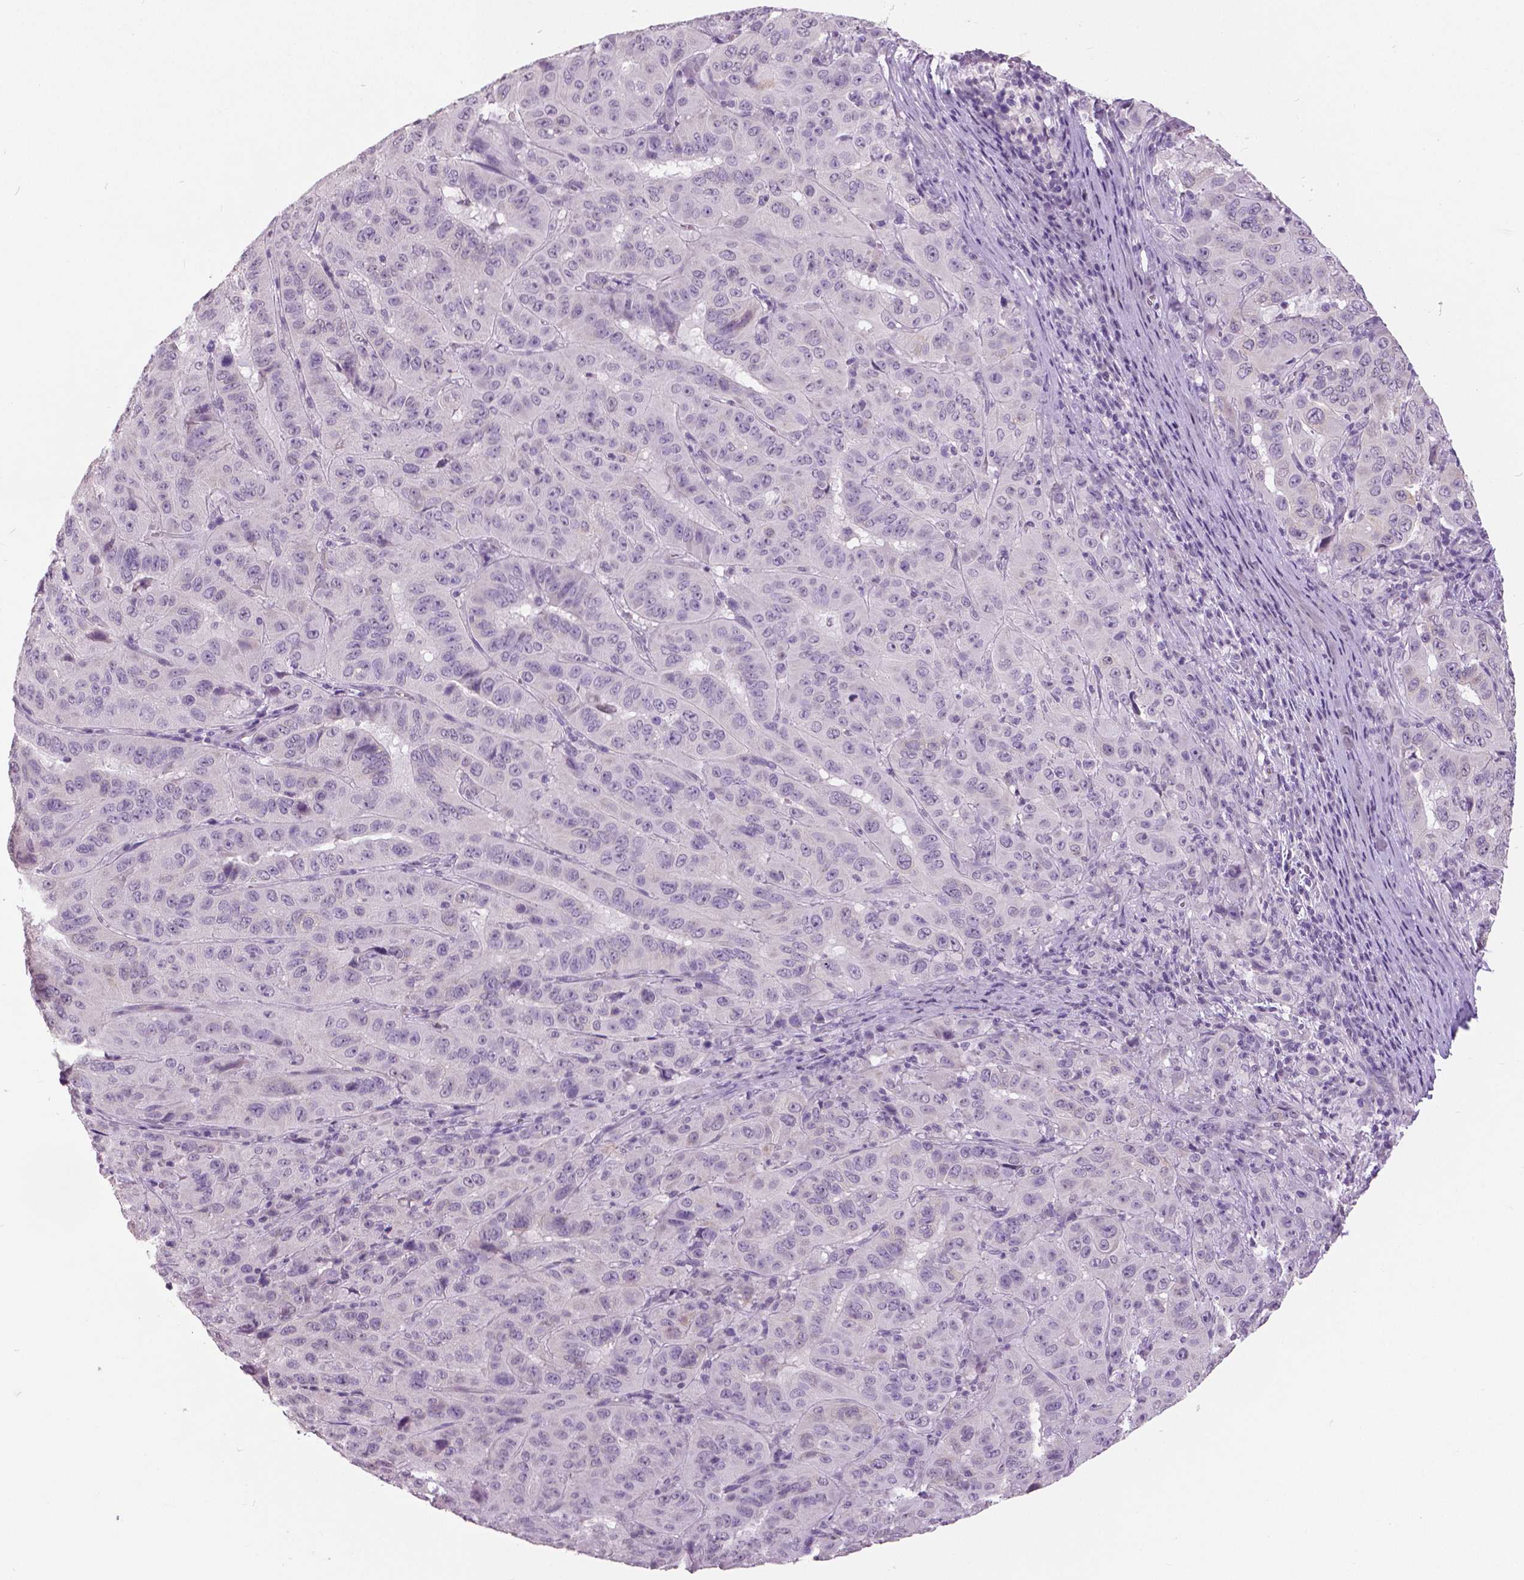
{"staining": {"intensity": "negative", "quantity": "none", "location": "none"}, "tissue": "pancreatic cancer", "cell_type": "Tumor cells", "image_type": "cancer", "snomed": [{"axis": "morphology", "description": "Adenocarcinoma, NOS"}, {"axis": "topography", "description": "Pancreas"}], "caption": "This is a image of immunohistochemistry staining of pancreatic cancer, which shows no positivity in tumor cells.", "gene": "GRIN2A", "patient": {"sex": "male", "age": 63}}